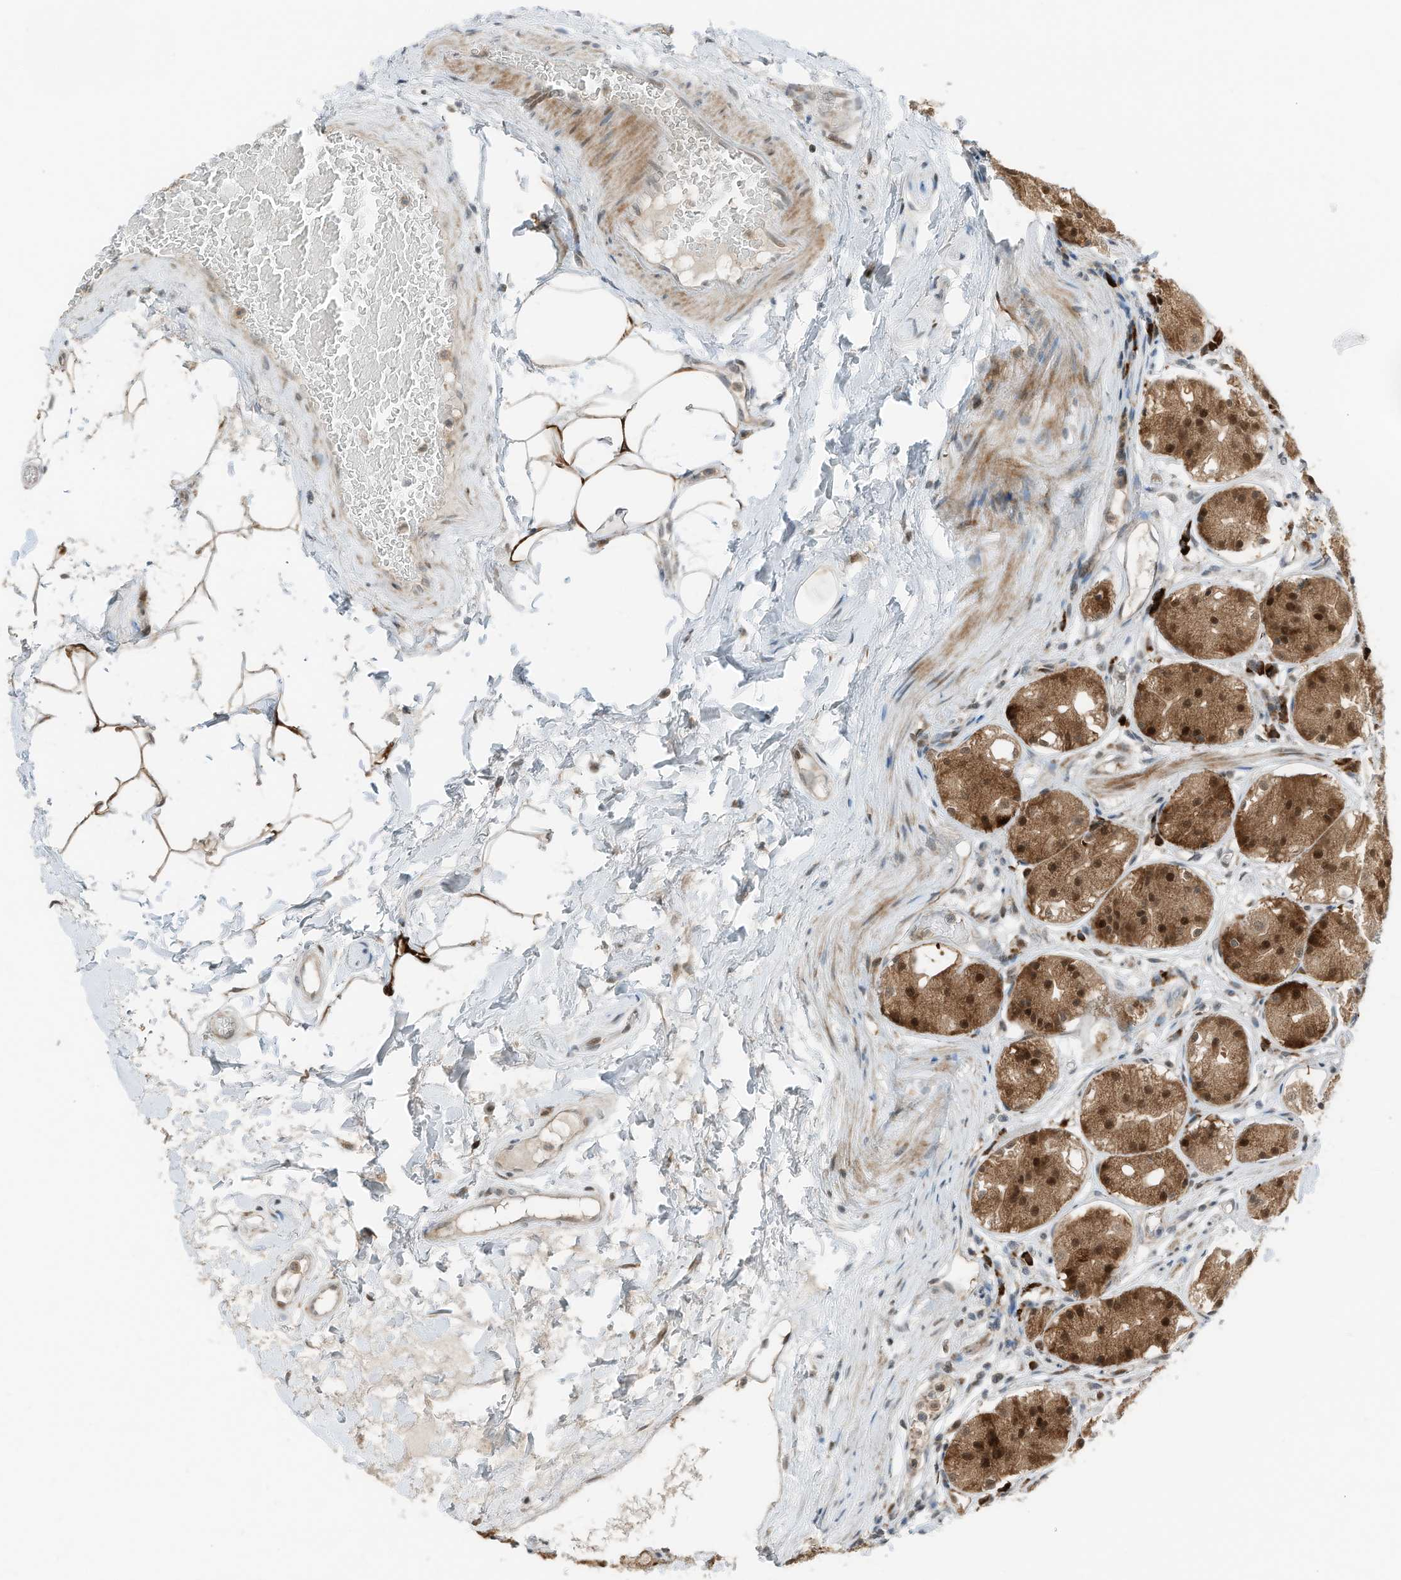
{"staining": {"intensity": "strong", "quantity": ">75%", "location": "cytoplasmic/membranous,nuclear"}, "tissue": "stomach", "cell_type": "Glandular cells", "image_type": "normal", "snomed": [{"axis": "morphology", "description": "Normal tissue, NOS"}, {"axis": "topography", "description": "Stomach"}, {"axis": "topography", "description": "Stomach, lower"}], "caption": "IHC (DAB (3,3'-diaminobenzidine)) staining of normal human stomach exhibits strong cytoplasmic/membranous,nuclear protein staining in approximately >75% of glandular cells. The staining was performed using DAB (3,3'-diaminobenzidine), with brown indicating positive protein expression. Nuclei are stained blue with hematoxylin.", "gene": "RMND1", "patient": {"sex": "female", "age": 56}}